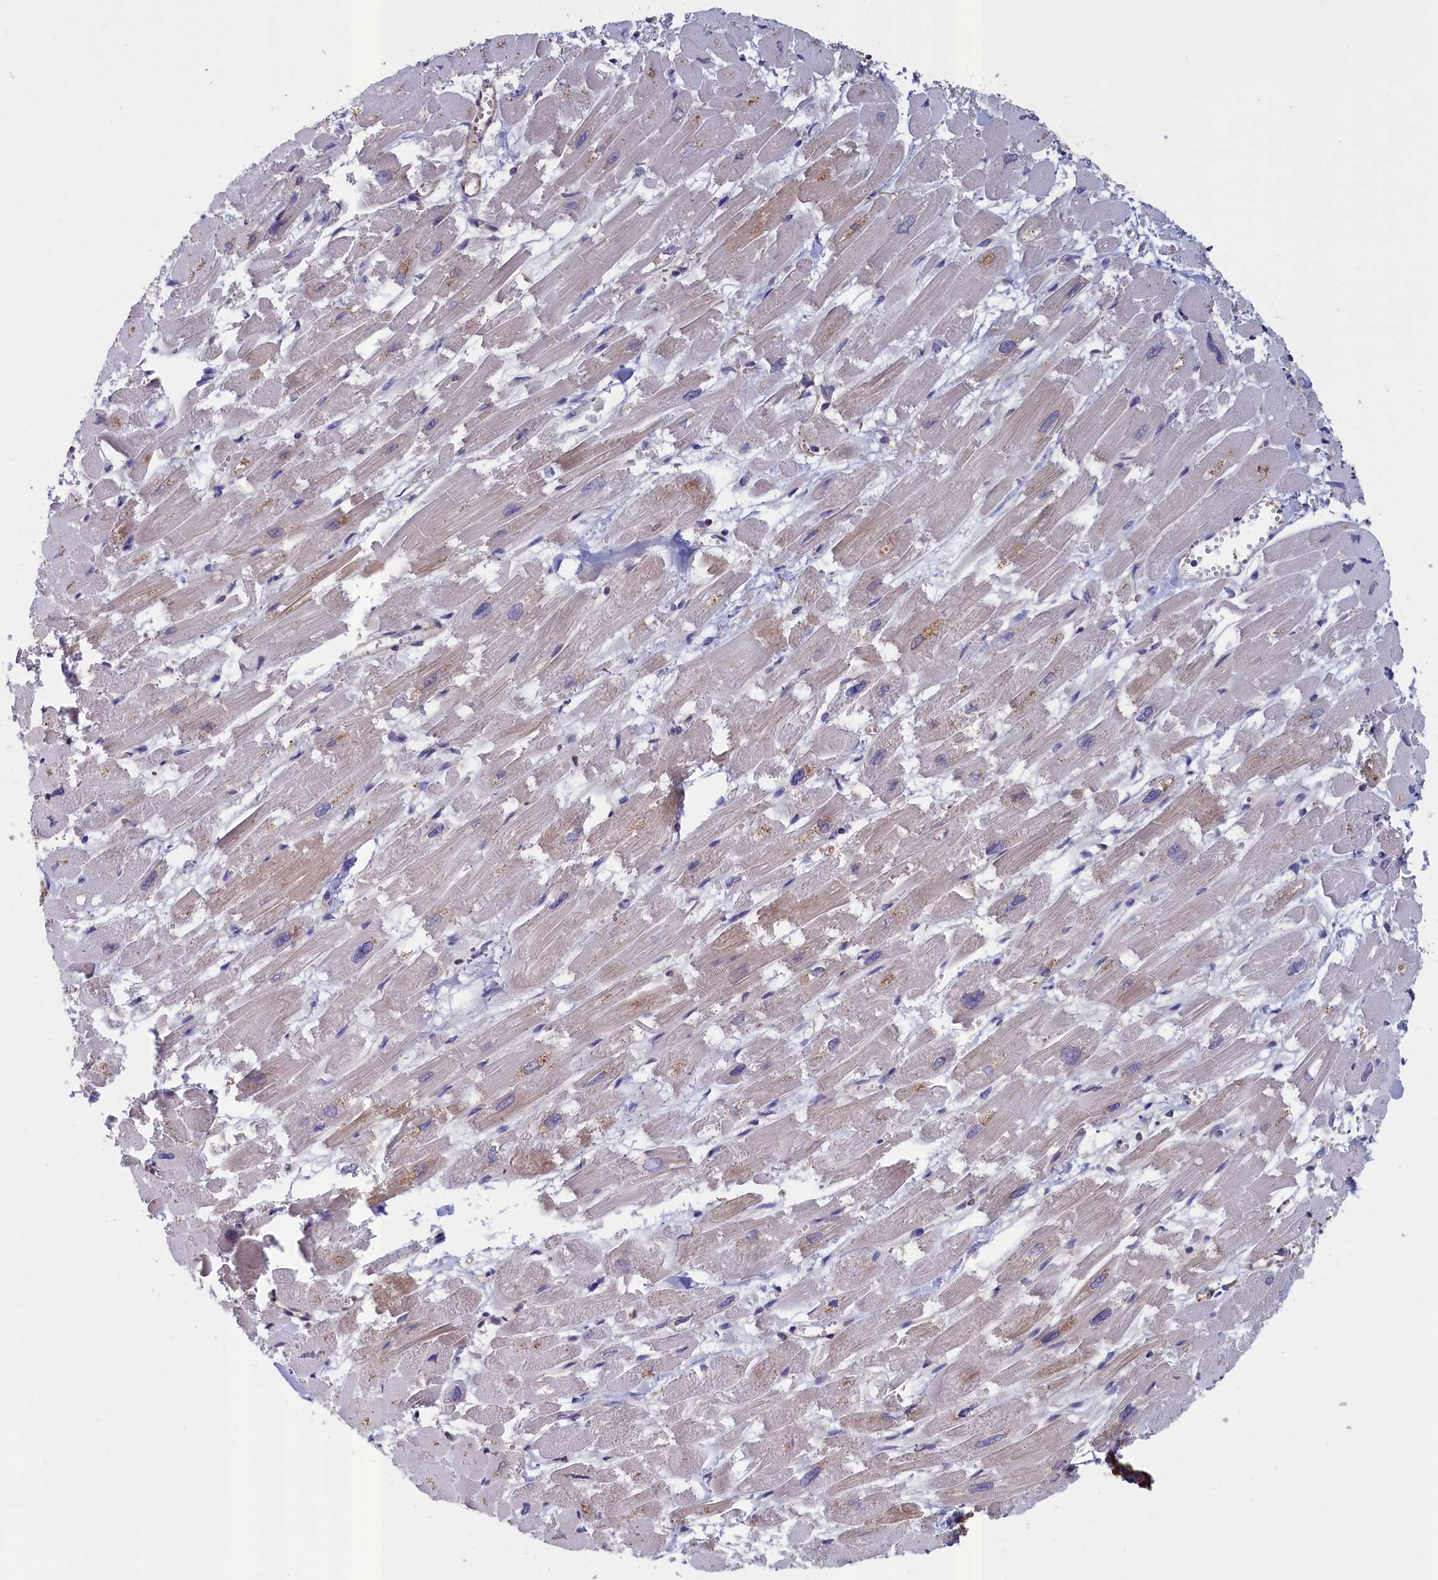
{"staining": {"intensity": "moderate", "quantity": "25%-75%", "location": "cytoplasmic/membranous"}, "tissue": "heart muscle", "cell_type": "Cardiomyocytes", "image_type": "normal", "snomed": [{"axis": "morphology", "description": "Normal tissue, NOS"}, {"axis": "topography", "description": "Heart"}], "caption": "Immunohistochemical staining of benign human heart muscle displays 25%-75% levels of moderate cytoplasmic/membranous protein expression in approximately 25%-75% of cardiomyocytes.", "gene": "ANKRD2", "patient": {"sex": "male", "age": 54}}